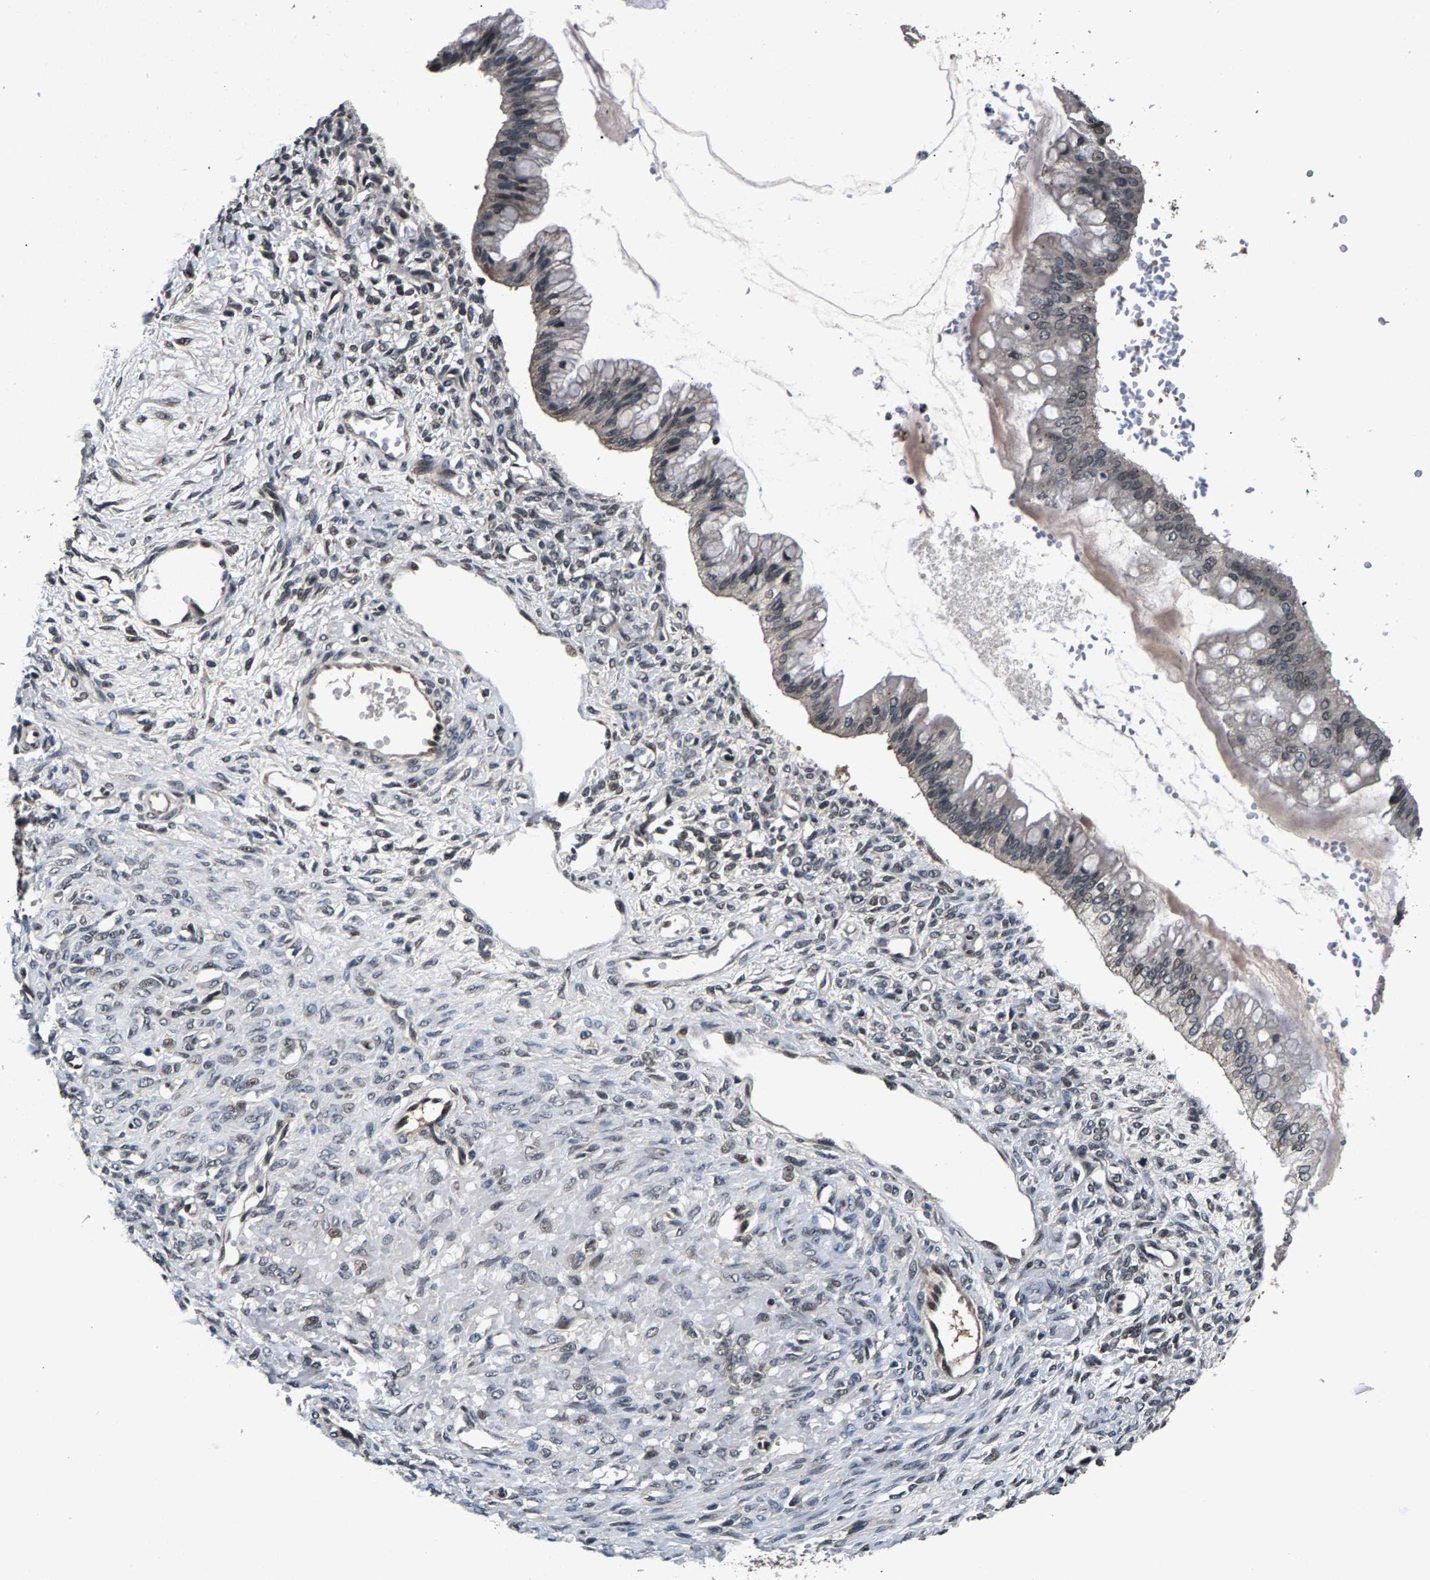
{"staining": {"intensity": "weak", "quantity": "25%-75%", "location": "nuclear"}, "tissue": "ovarian cancer", "cell_type": "Tumor cells", "image_type": "cancer", "snomed": [{"axis": "morphology", "description": "Cystadenocarcinoma, mucinous, NOS"}, {"axis": "topography", "description": "Ovary"}], "caption": "A low amount of weak nuclear positivity is present in approximately 25%-75% of tumor cells in ovarian cancer tissue.", "gene": "RBM33", "patient": {"sex": "female", "age": 73}}